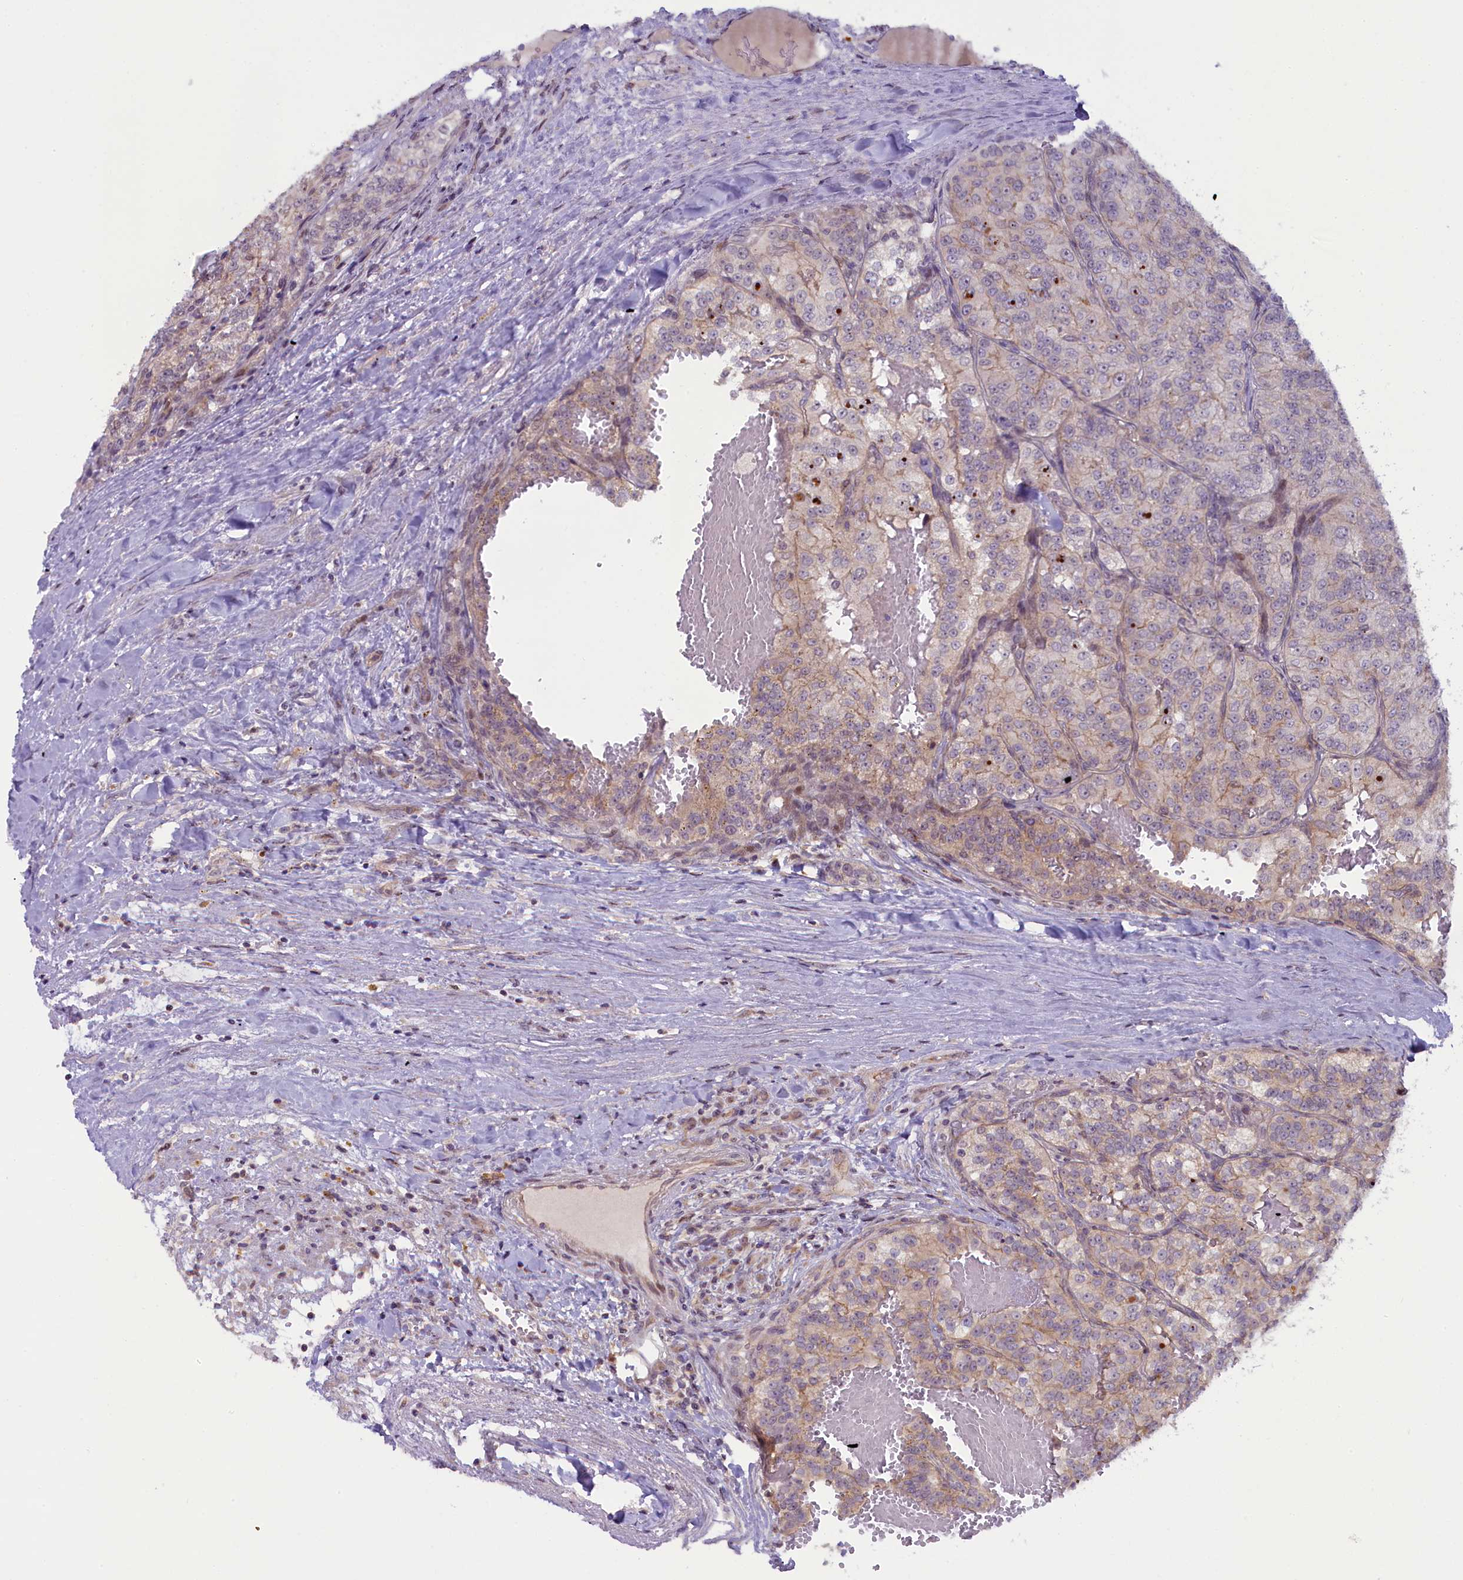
{"staining": {"intensity": "weak", "quantity": "<25%", "location": "cytoplasmic/membranous"}, "tissue": "renal cancer", "cell_type": "Tumor cells", "image_type": "cancer", "snomed": [{"axis": "morphology", "description": "Adenocarcinoma, NOS"}, {"axis": "topography", "description": "Kidney"}], "caption": "Tumor cells show no significant protein positivity in renal cancer.", "gene": "CCL23", "patient": {"sex": "female", "age": 63}}